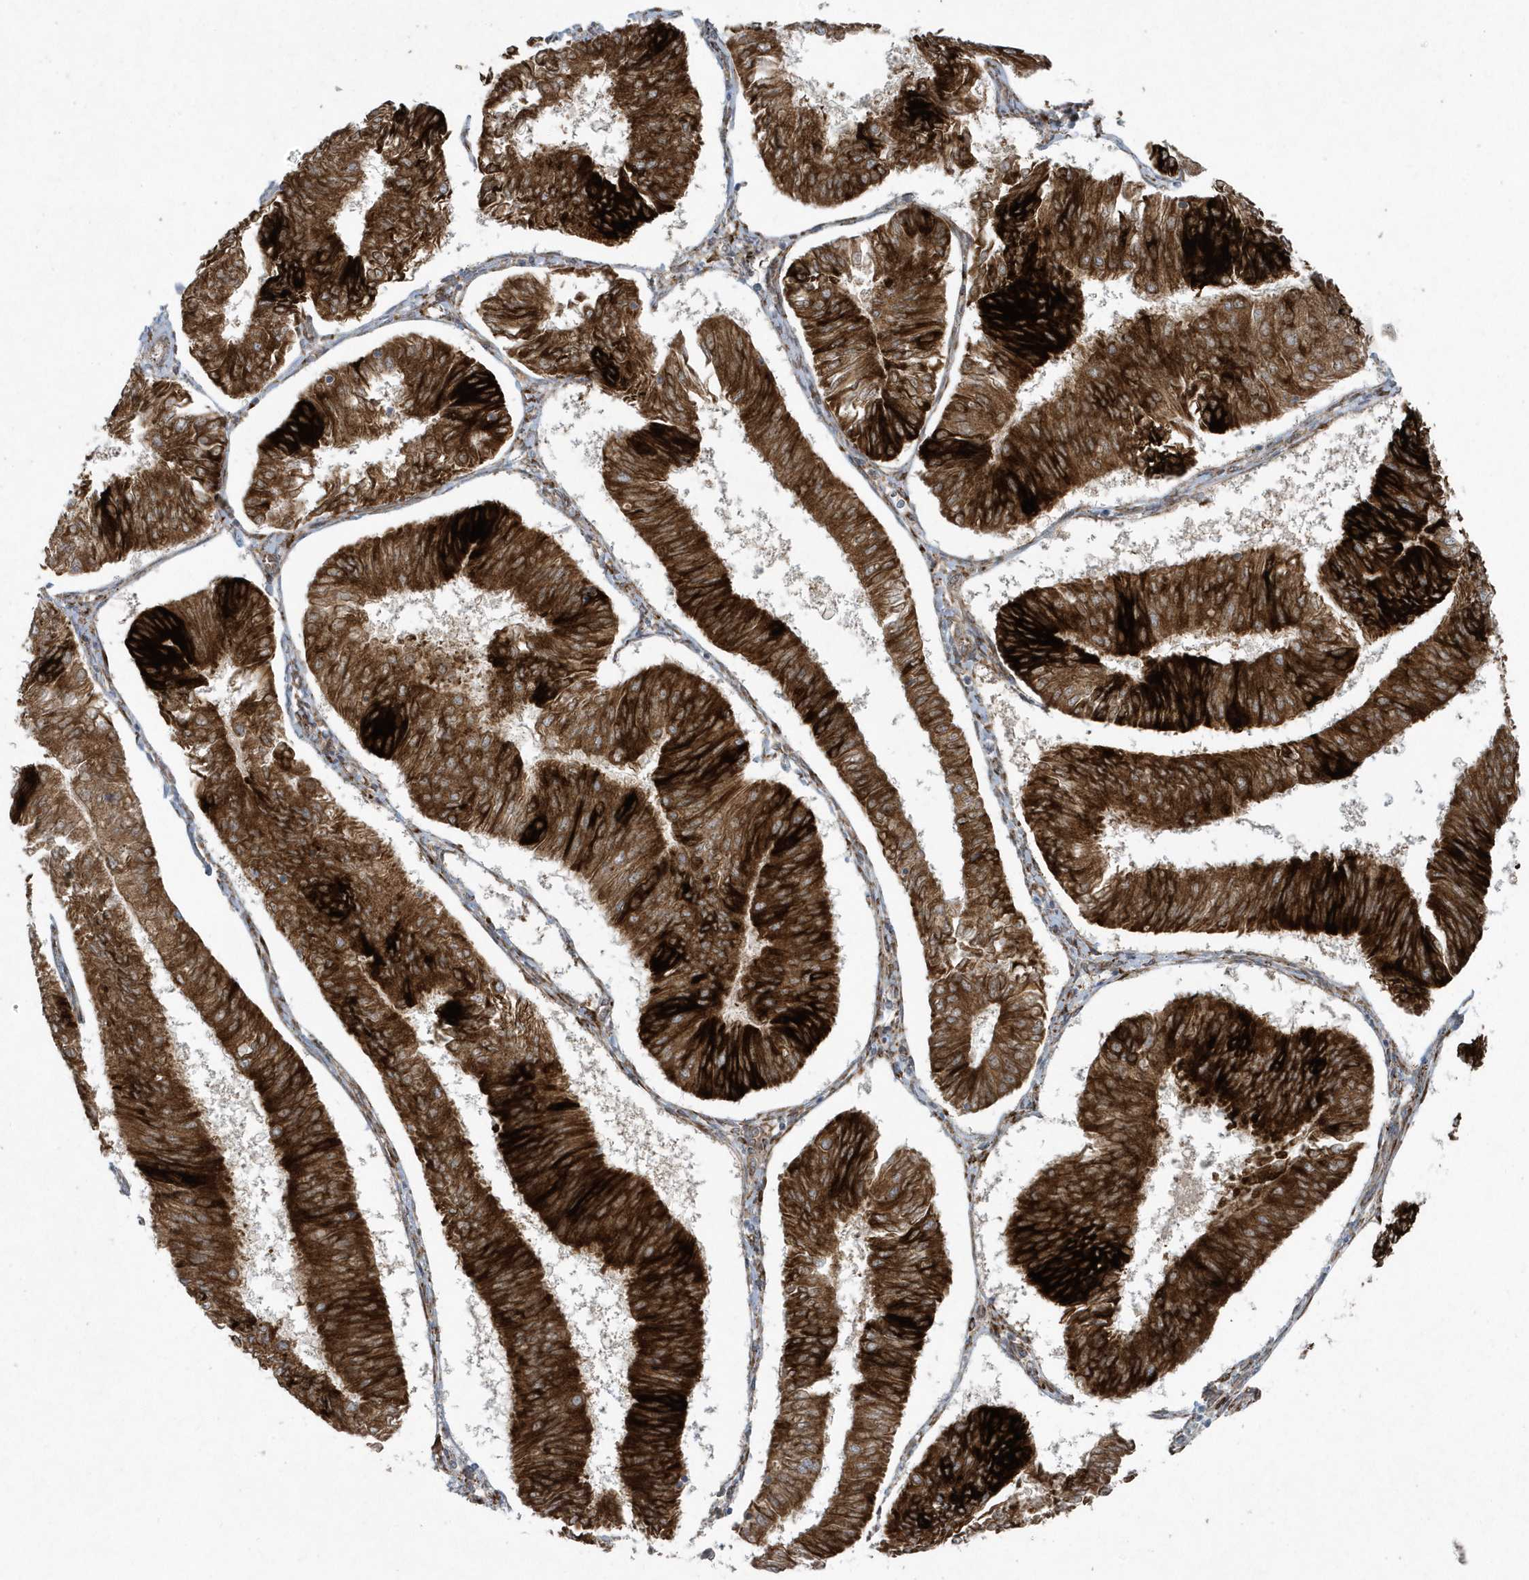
{"staining": {"intensity": "strong", "quantity": ">75%", "location": "cytoplasmic/membranous"}, "tissue": "endometrial cancer", "cell_type": "Tumor cells", "image_type": "cancer", "snomed": [{"axis": "morphology", "description": "Adenocarcinoma, NOS"}, {"axis": "topography", "description": "Endometrium"}], "caption": "An image of endometrial adenocarcinoma stained for a protein shows strong cytoplasmic/membranous brown staining in tumor cells.", "gene": "FAM98A", "patient": {"sex": "female", "age": 58}}